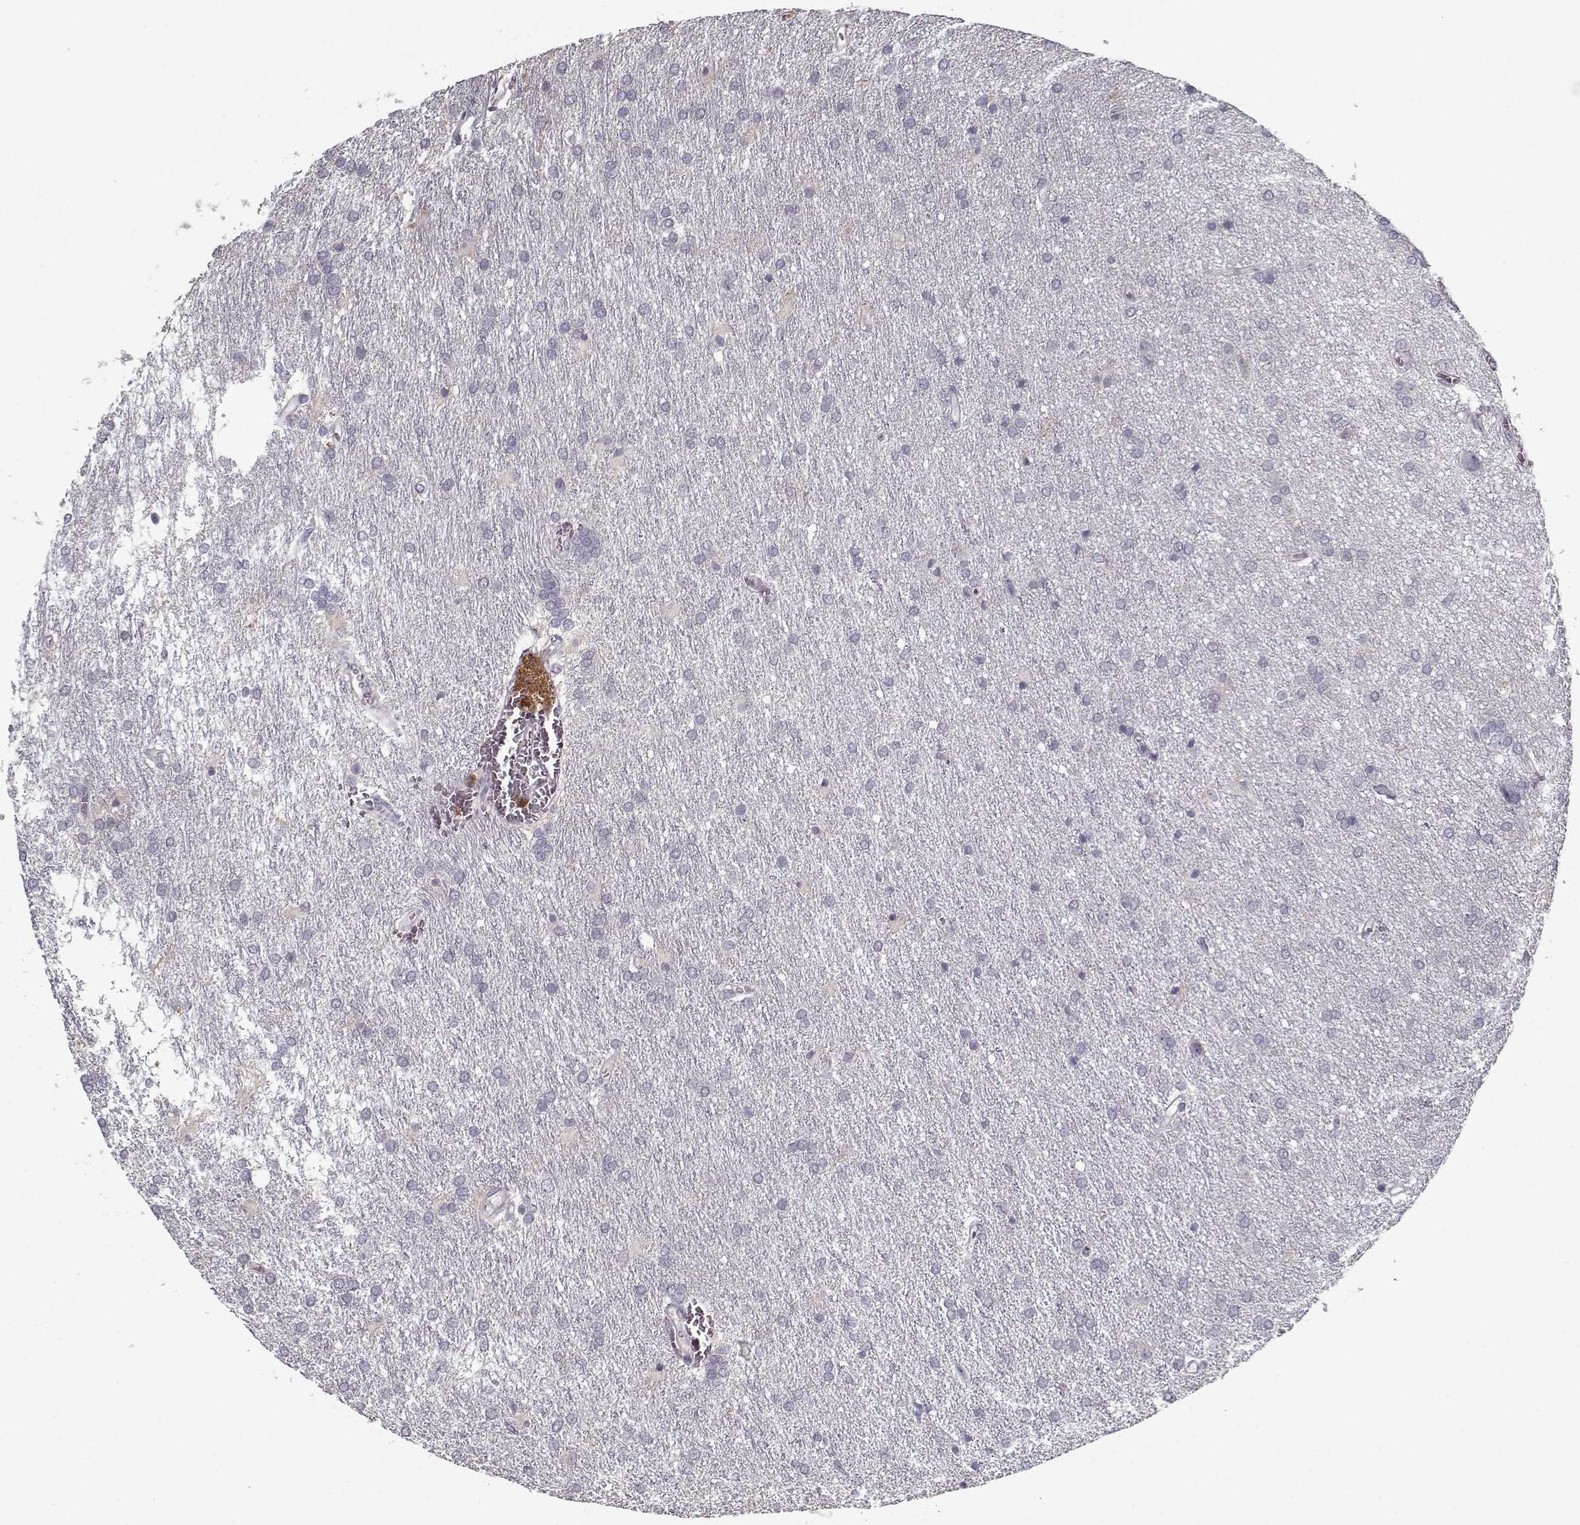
{"staining": {"intensity": "negative", "quantity": "none", "location": "none"}, "tissue": "glioma", "cell_type": "Tumor cells", "image_type": "cancer", "snomed": [{"axis": "morphology", "description": "Glioma, malignant, Low grade"}, {"axis": "topography", "description": "Brain"}], "caption": "Glioma stained for a protein using IHC displays no staining tumor cells.", "gene": "UNC13D", "patient": {"sex": "female", "age": 32}}